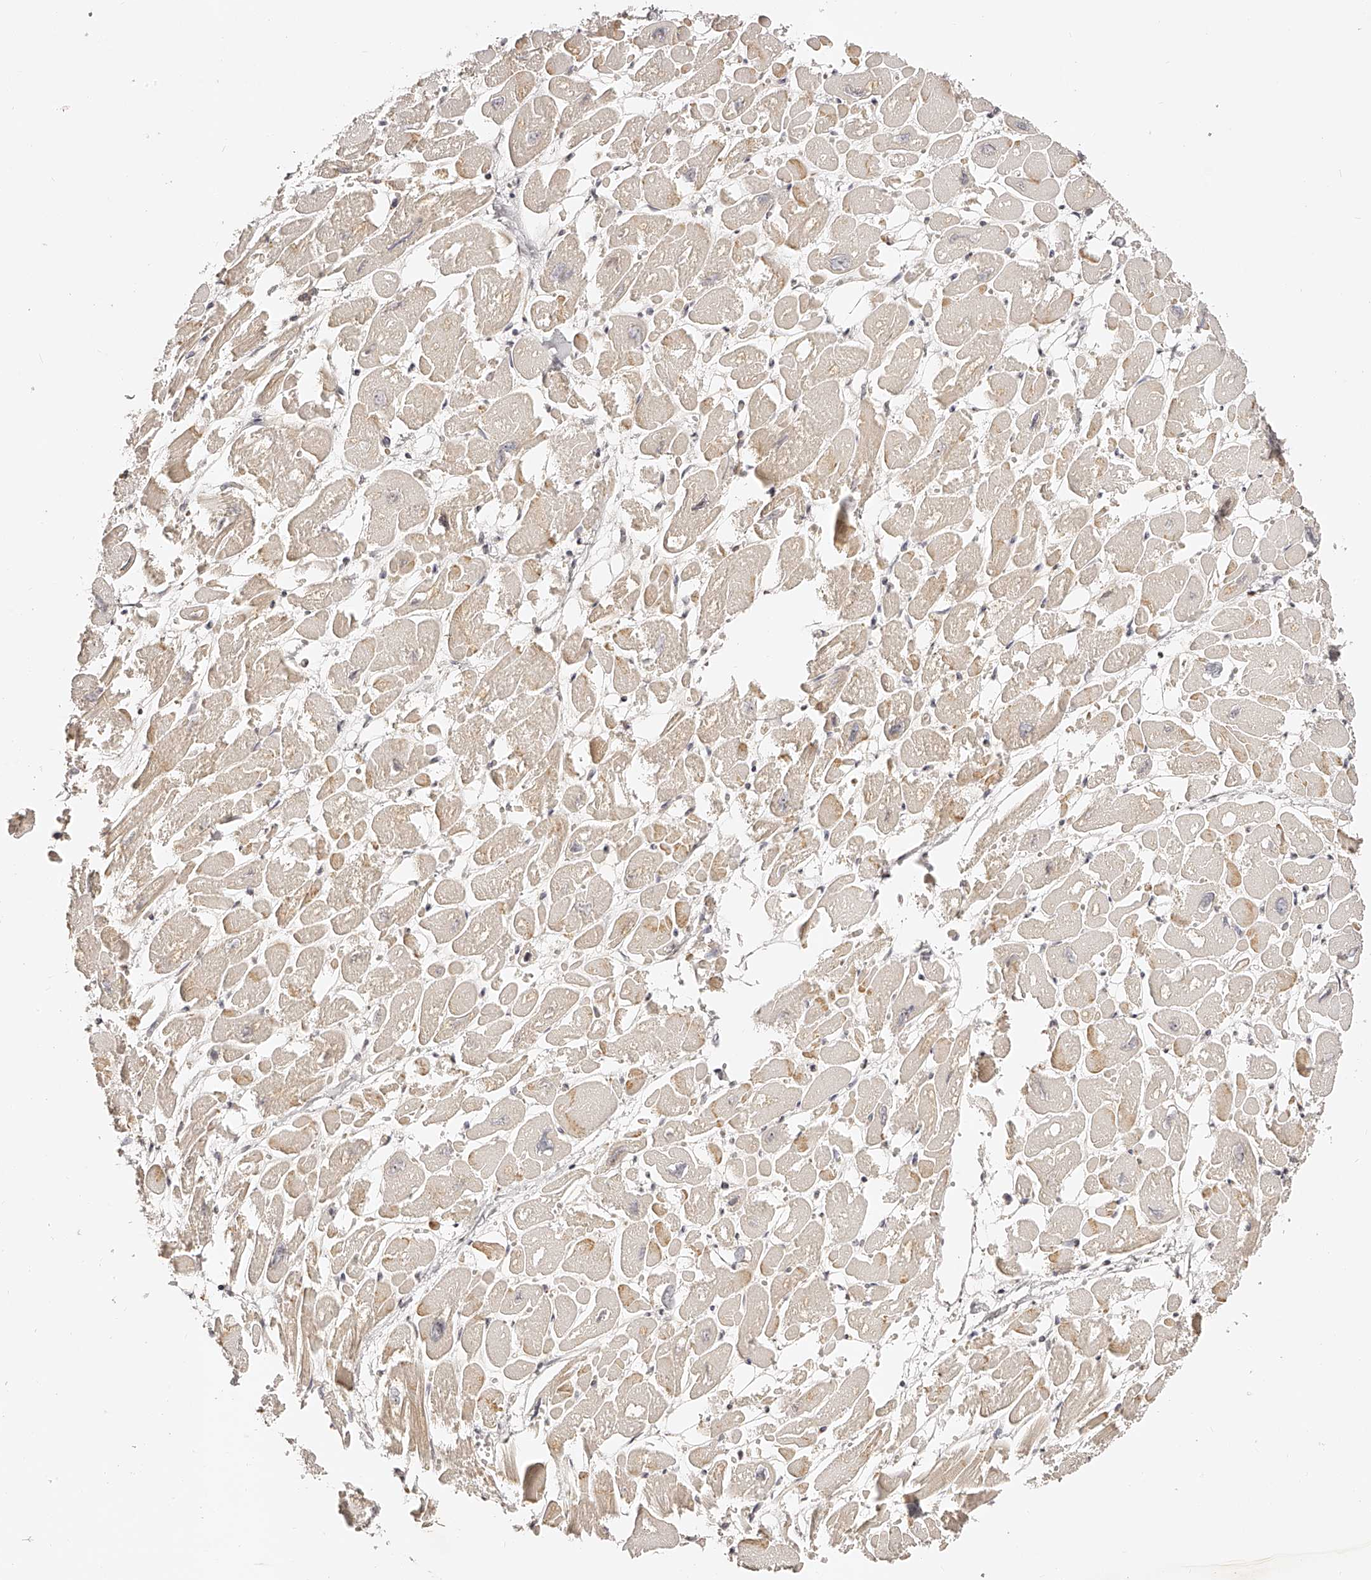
{"staining": {"intensity": "moderate", "quantity": "25%-75%", "location": "cytoplasmic/membranous"}, "tissue": "heart muscle", "cell_type": "Cardiomyocytes", "image_type": "normal", "snomed": [{"axis": "morphology", "description": "Normal tissue, NOS"}, {"axis": "topography", "description": "Heart"}], "caption": "Cardiomyocytes show moderate cytoplasmic/membranous staining in approximately 25%-75% of cells in benign heart muscle.", "gene": "ZNF789", "patient": {"sex": "male", "age": 54}}